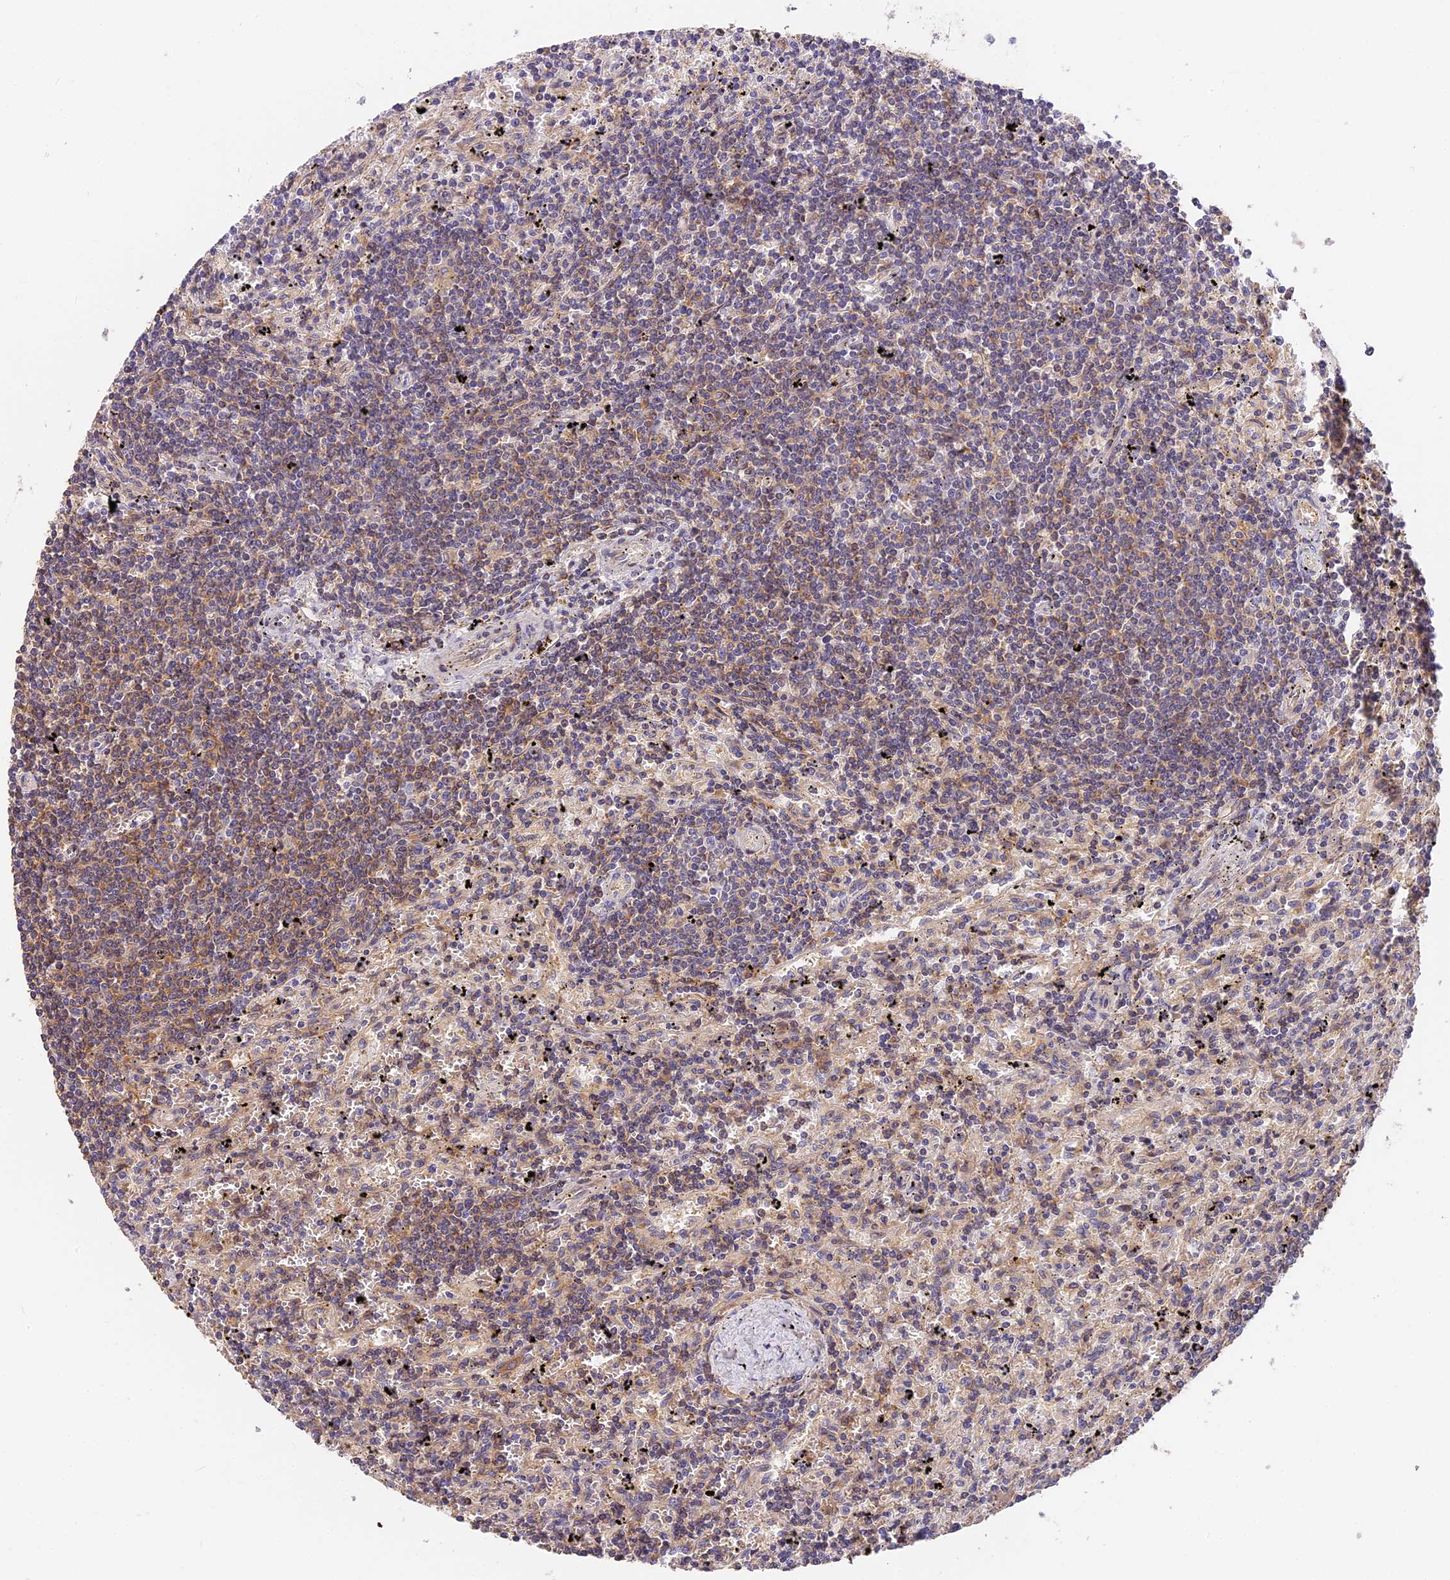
{"staining": {"intensity": "negative", "quantity": "none", "location": "none"}, "tissue": "lymphoma", "cell_type": "Tumor cells", "image_type": "cancer", "snomed": [{"axis": "morphology", "description": "Malignant lymphoma, non-Hodgkin's type, Low grade"}, {"axis": "topography", "description": "Spleen"}], "caption": "A photomicrograph of lymphoma stained for a protein shows no brown staining in tumor cells.", "gene": "ARHGAP17", "patient": {"sex": "male", "age": 76}}